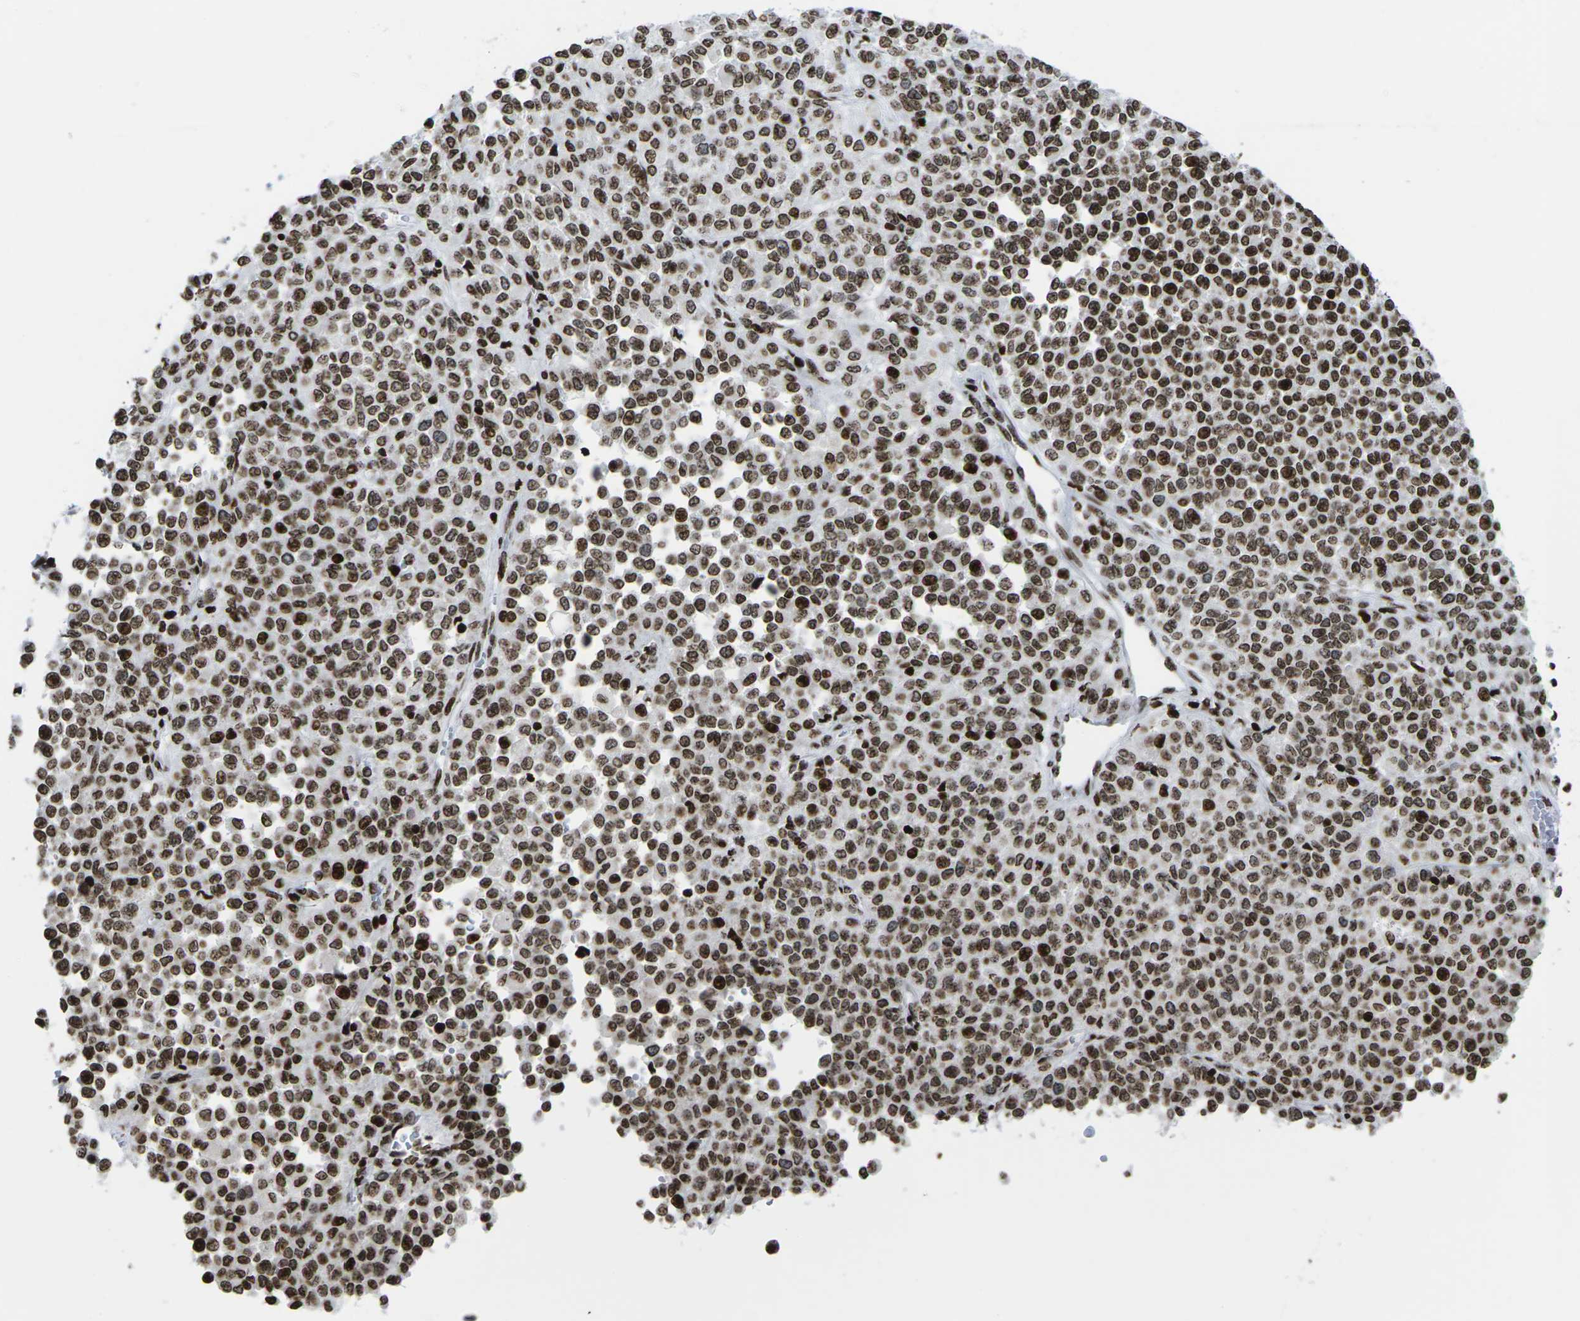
{"staining": {"intensity": "strong", "quantity": ">75%", "location": "cytoplasmic/membranous,nuclear"}, "tissue": "melanoma", "cell_type": "Tumor cells", "image_type": "cancer", "snomed": [{"axis": "morphology", "description": "Malignant melanoma, Metastatic site"}, {"axis": "topography", "description": "Pancreas"}], "caption": "Human melanoma stained for a protein (brown) reveals strong cytoplasmic/membranous and nuclear positive positivity in about >75% of tumor cells.", "gene": "H1-4", "patient": {"sex": "female", "age": 30}}